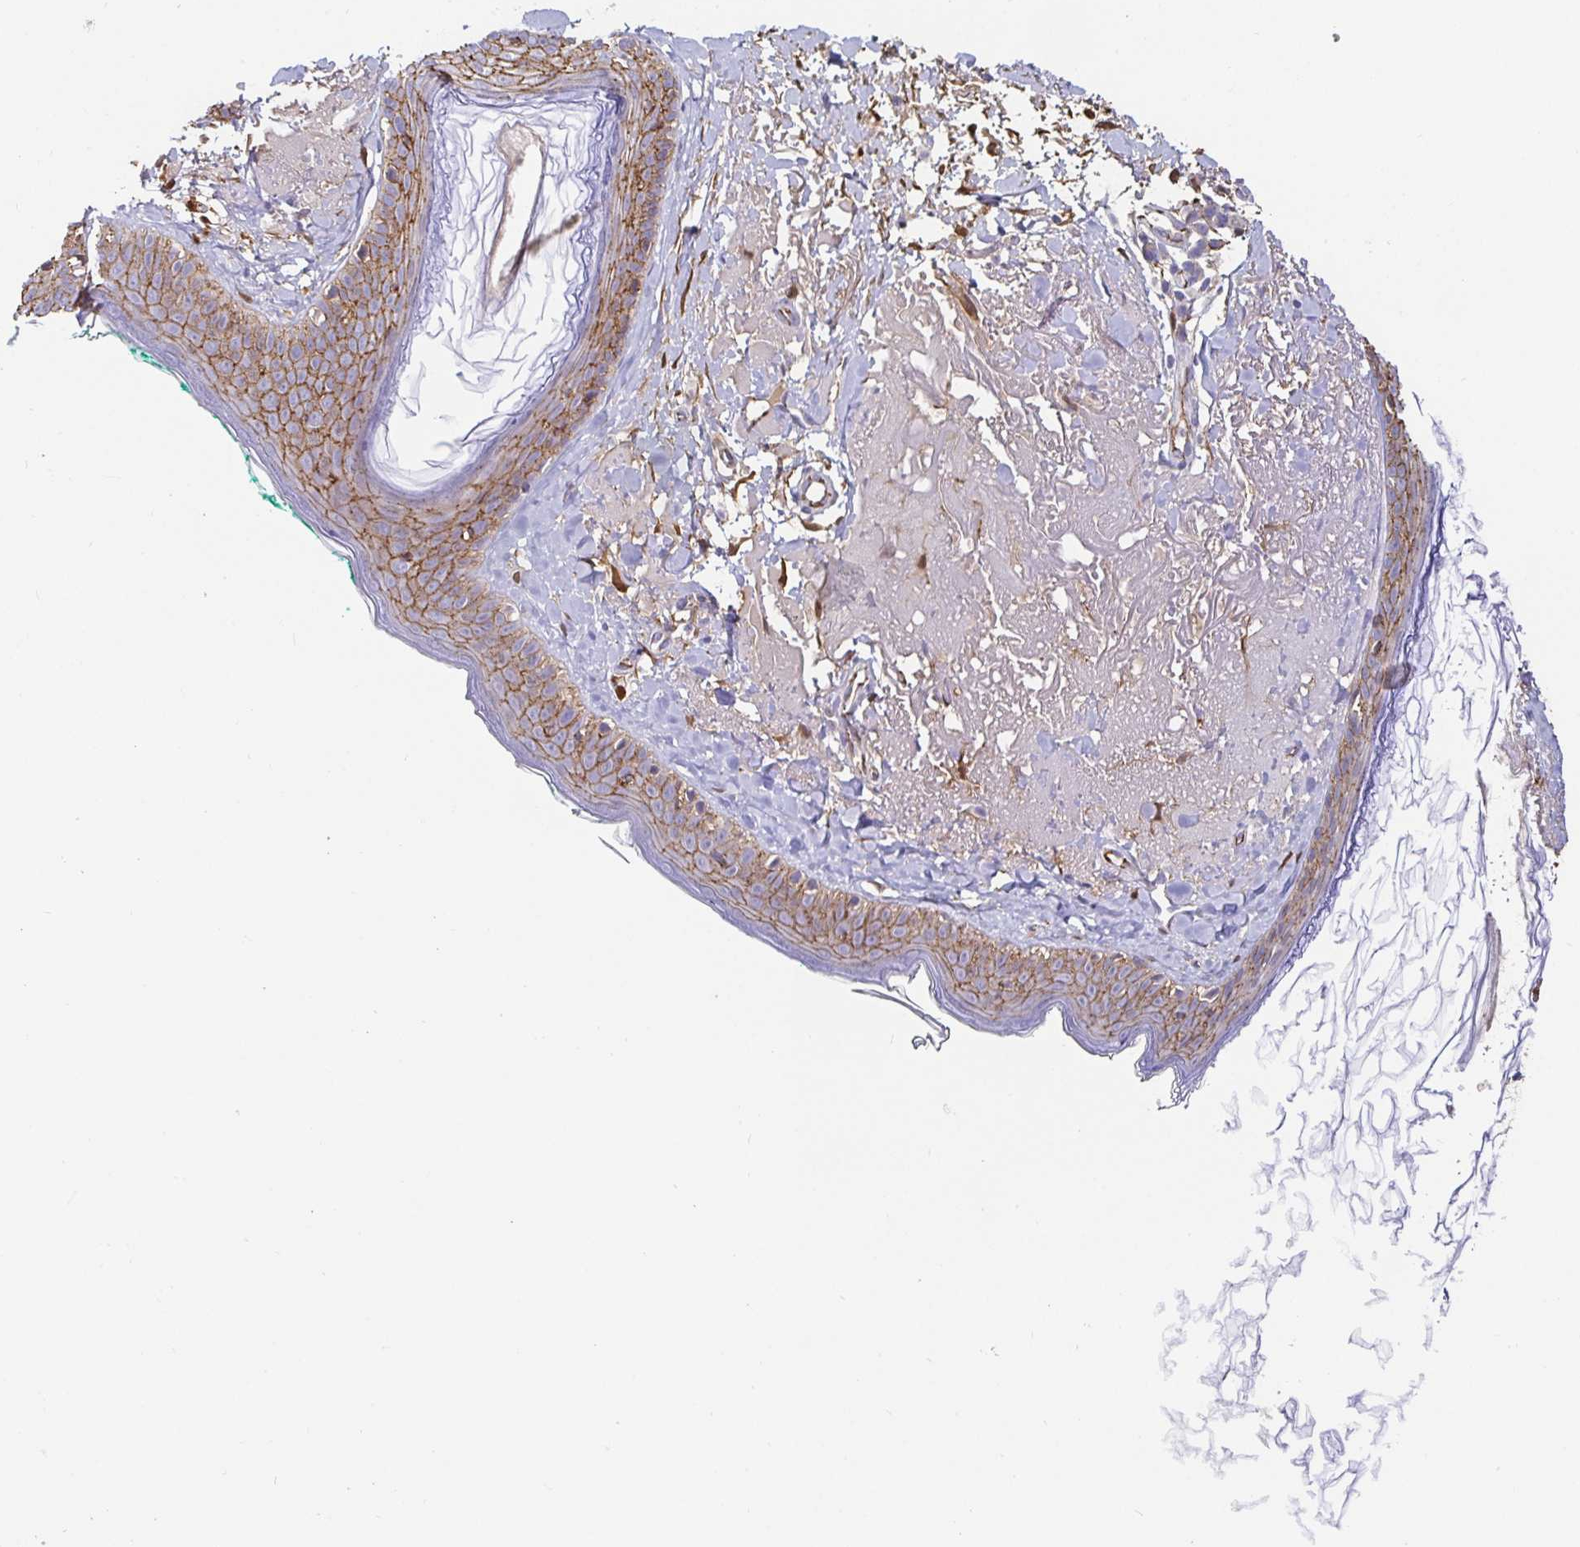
{"staining": {"intensity": "moderate", "quantity": "25%-75%", "location": "cytoplasmic/membranous"}, "tissue": "skin", "cell_type": "Fibroblasts", "image_type": "normal", "snomed": [{"axis": "morphology", "description": "Normal tissue, NOS"}, {"axis": "topography", "description": "Skin"}], "caption": "Skin stained with DAB immunohistochemistry (IHC) demonstrates medium levels of moderate cytoplasmic/membranous staining in about 25%-75% of fibroblasts.", "gene": "PIWIL3", "patient": {"sex": "male", "age": 73}}